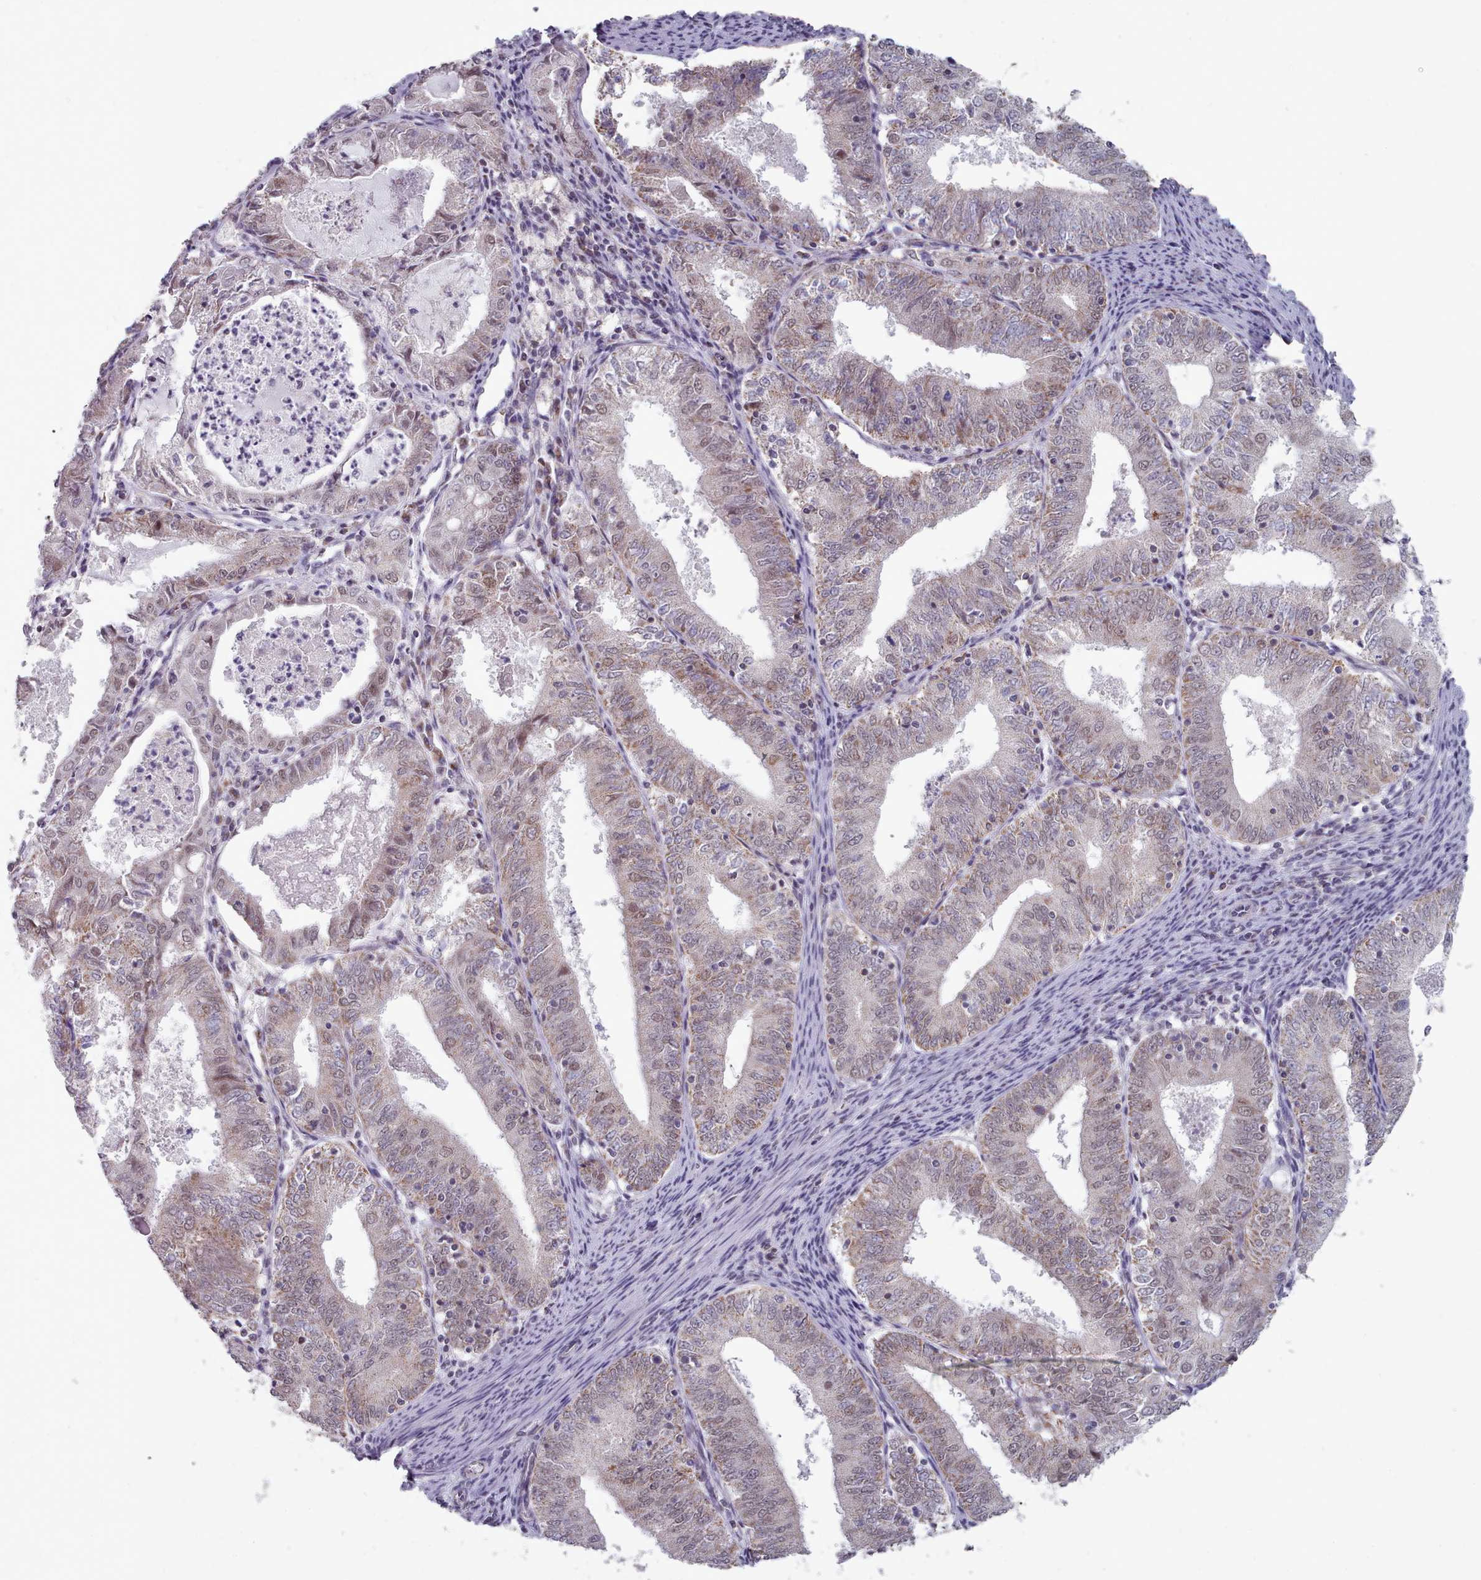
{"staining": {"intensity": "weak", "quantity": "25%-75%", "location": "cytoplasmic/membranous,nuclear"}, "tissue": "endometrial cancer", "cell_type": "Tumor cells", "image_type": "cancer", "snomed": [{"axis": "morphology", "description": "Adenocarcinoma, NOS"}, {"axis": "topography", "description": "Endometrium"}], "caption": "Endometrial adenocarcinoma tissue demonstrates weak cytoplasmic/membranous and nuclear expression in about 25%-75% of tumor cells (DAB IHC with brightfield microscopy, high magnification).", "gene": "TRARG1", "patient": {"sex": "female", "age": 57}}